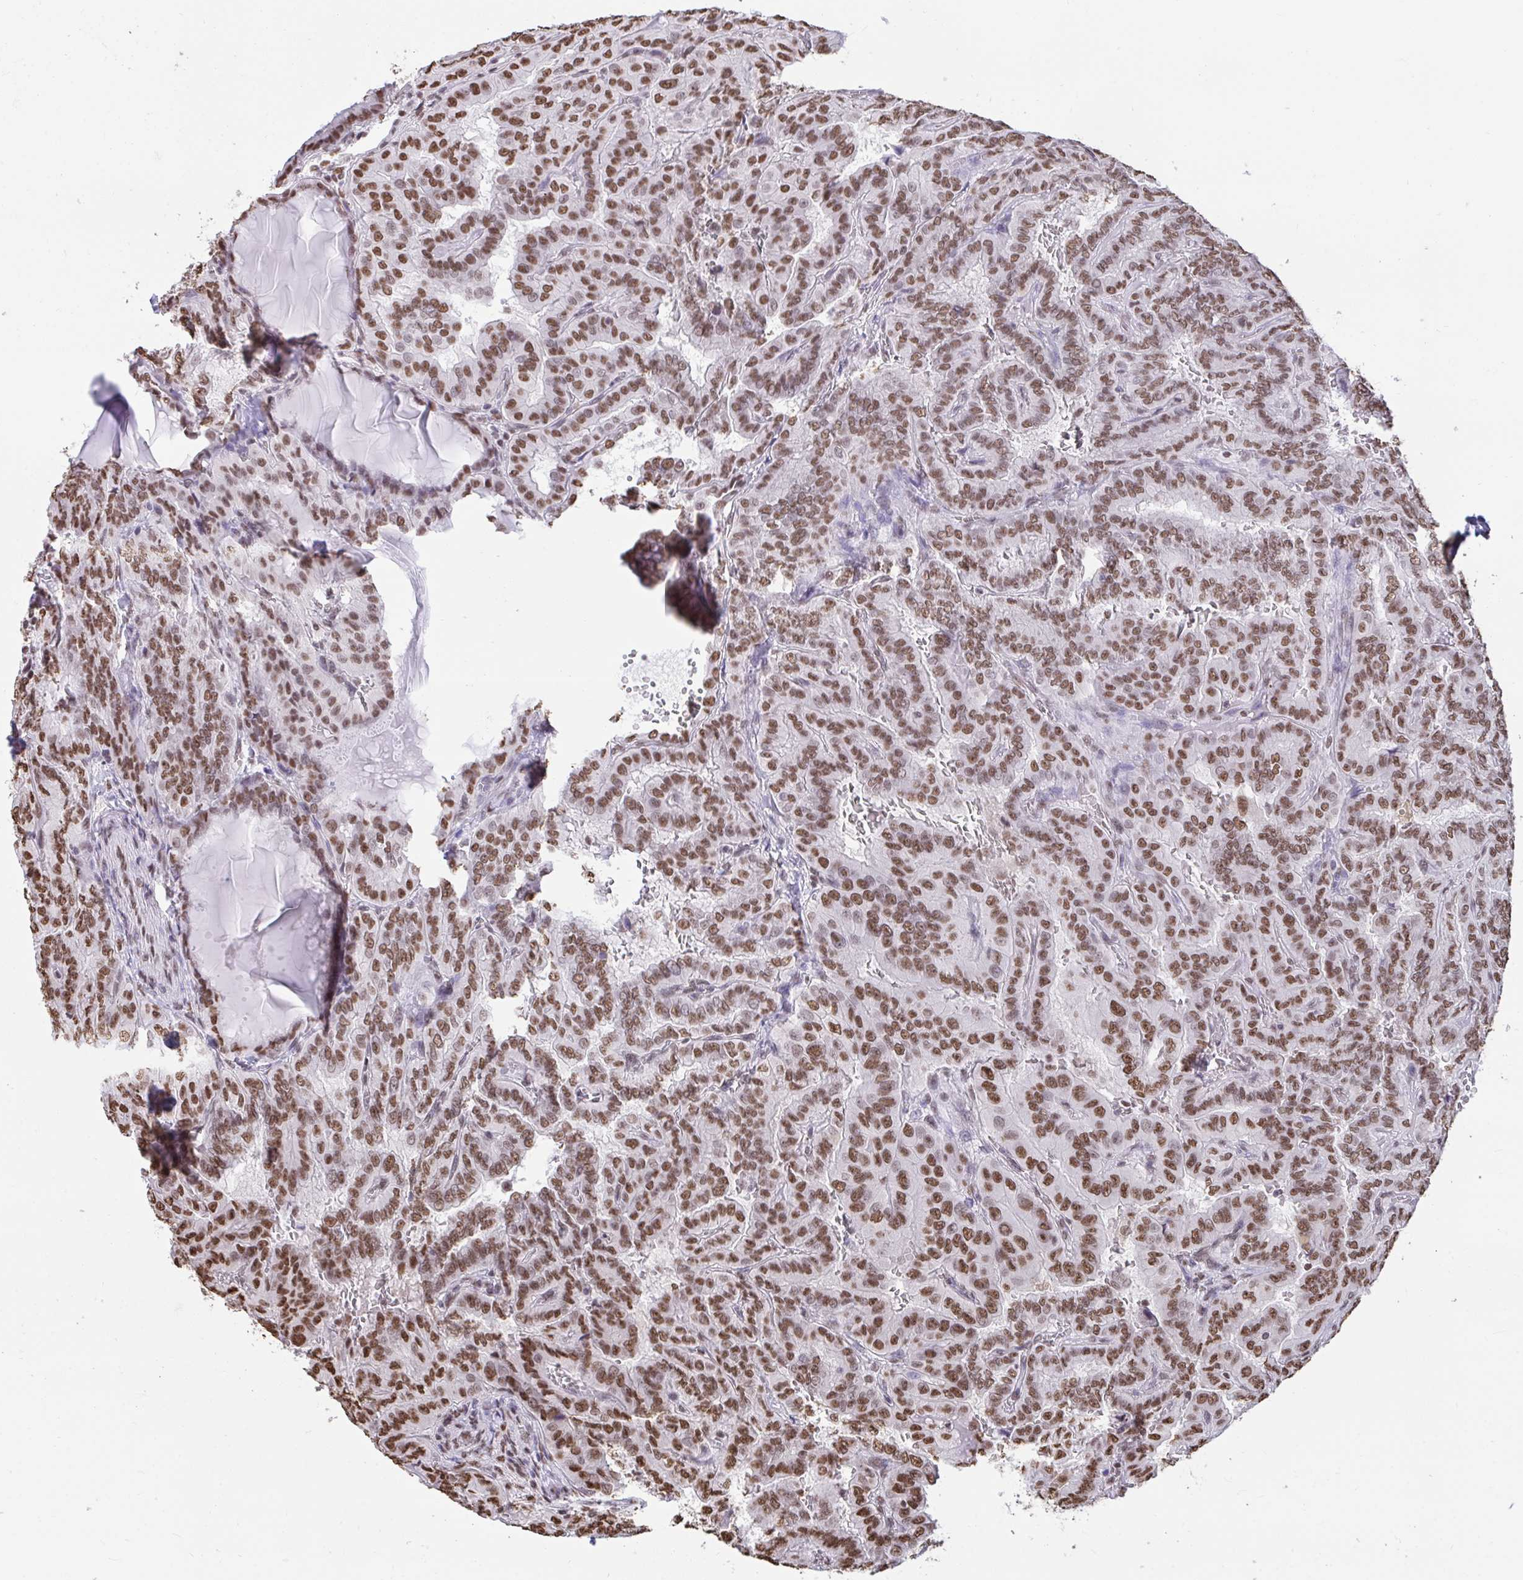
{"staining": {"intensity": "strong", "quantity": ">75%", "location": "nuclear"}, "tissue": "thyroid cancer", "cell_type": "Tumor cells", "image_type": "cancer", "snomed": [{"axis": "morphology", "description": "Papillary adenocarcinoma, NOS"}, {"axis": "topography", "description": "Thyroid gland"}], "caption": "Tumor cells display strong nuclear positivity in approximately >75% of cells in thyroid cancer (papillary adenocarcinoma).", "gene": "HNRNPDL", "patient": {"sex": "female", "age": 46}}